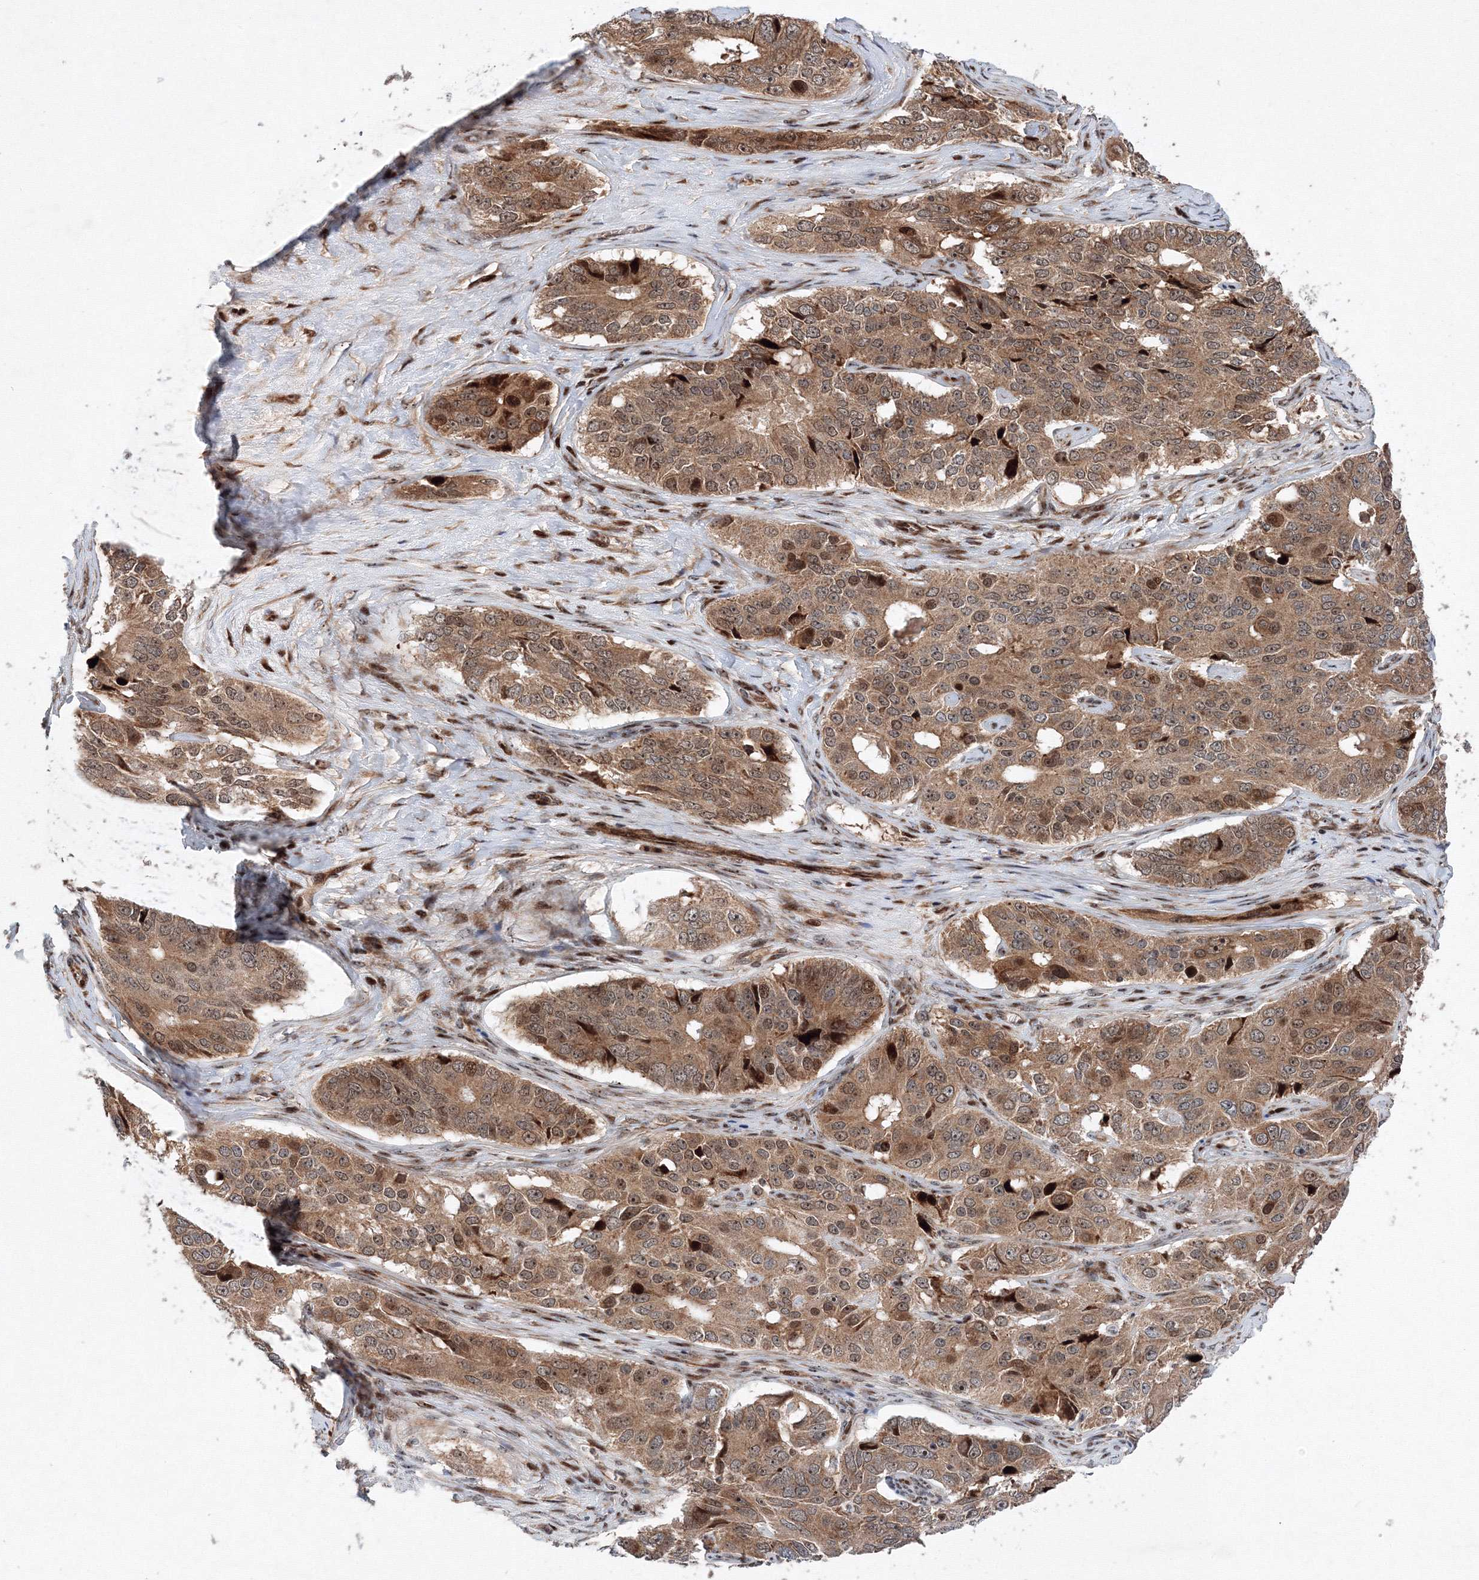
{"staining": {"intensity": "moderate", "quantity": ">75%", "location": "cytoplasmic/membranous,nuclear"}, "tissue": "ovarian cancer", "cell_type": "Tumor cells", "image_type": "cancer", "snomed": [{"axis": "morphology", "description": "Carcinoma, endometroid"}, {"axis": "topography", "description": "Ovary"}], "caption": "An image of ovarian endometroid carcinoma stained for a protein reveals moderate cytoplasmic/membranous and nuclear brown staining in tumor cells.", "gene": "ANKAR", "patient": {"sex": "female", "age": 51}}